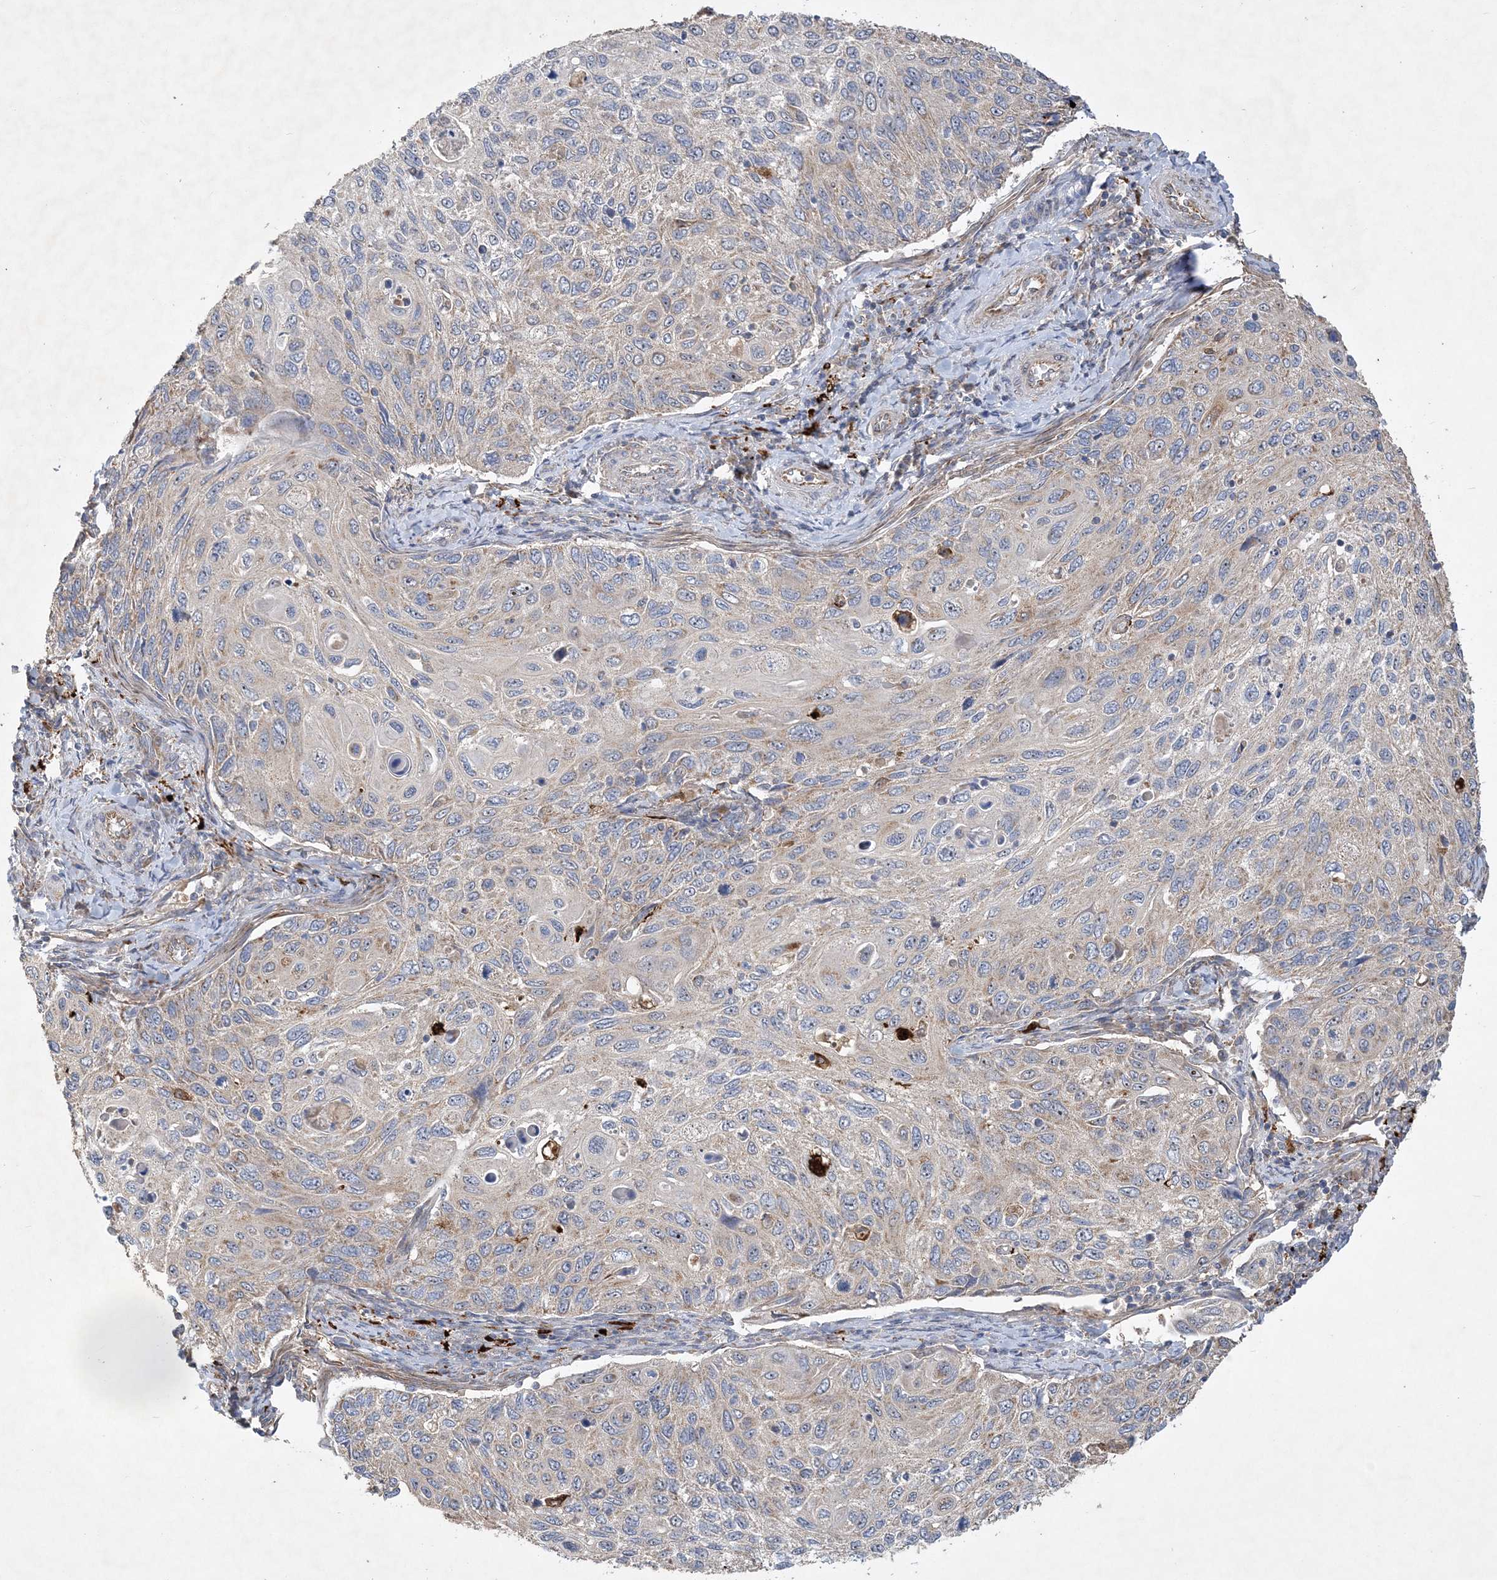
{"staining": {"intensity": "weak", "quantity": "<25%", "location": "cytoplasmic/membranous"}, "tissue": "cervical cancer", "cell_type": "Tumor cells", "image_type": "cancer", "snomed": [{"axis": "morphology", "description": "Squamous cell carcinoma, NOS"}, {"axis": "topography", "description": "Cervix"}], "caption": "Immunohistochemistry of human squamous cell carcinoma (cervical) demonstrates no expression in tumor cells.", "gene": "FEZ2", "patient": {"sex": "female", "age": 70}}